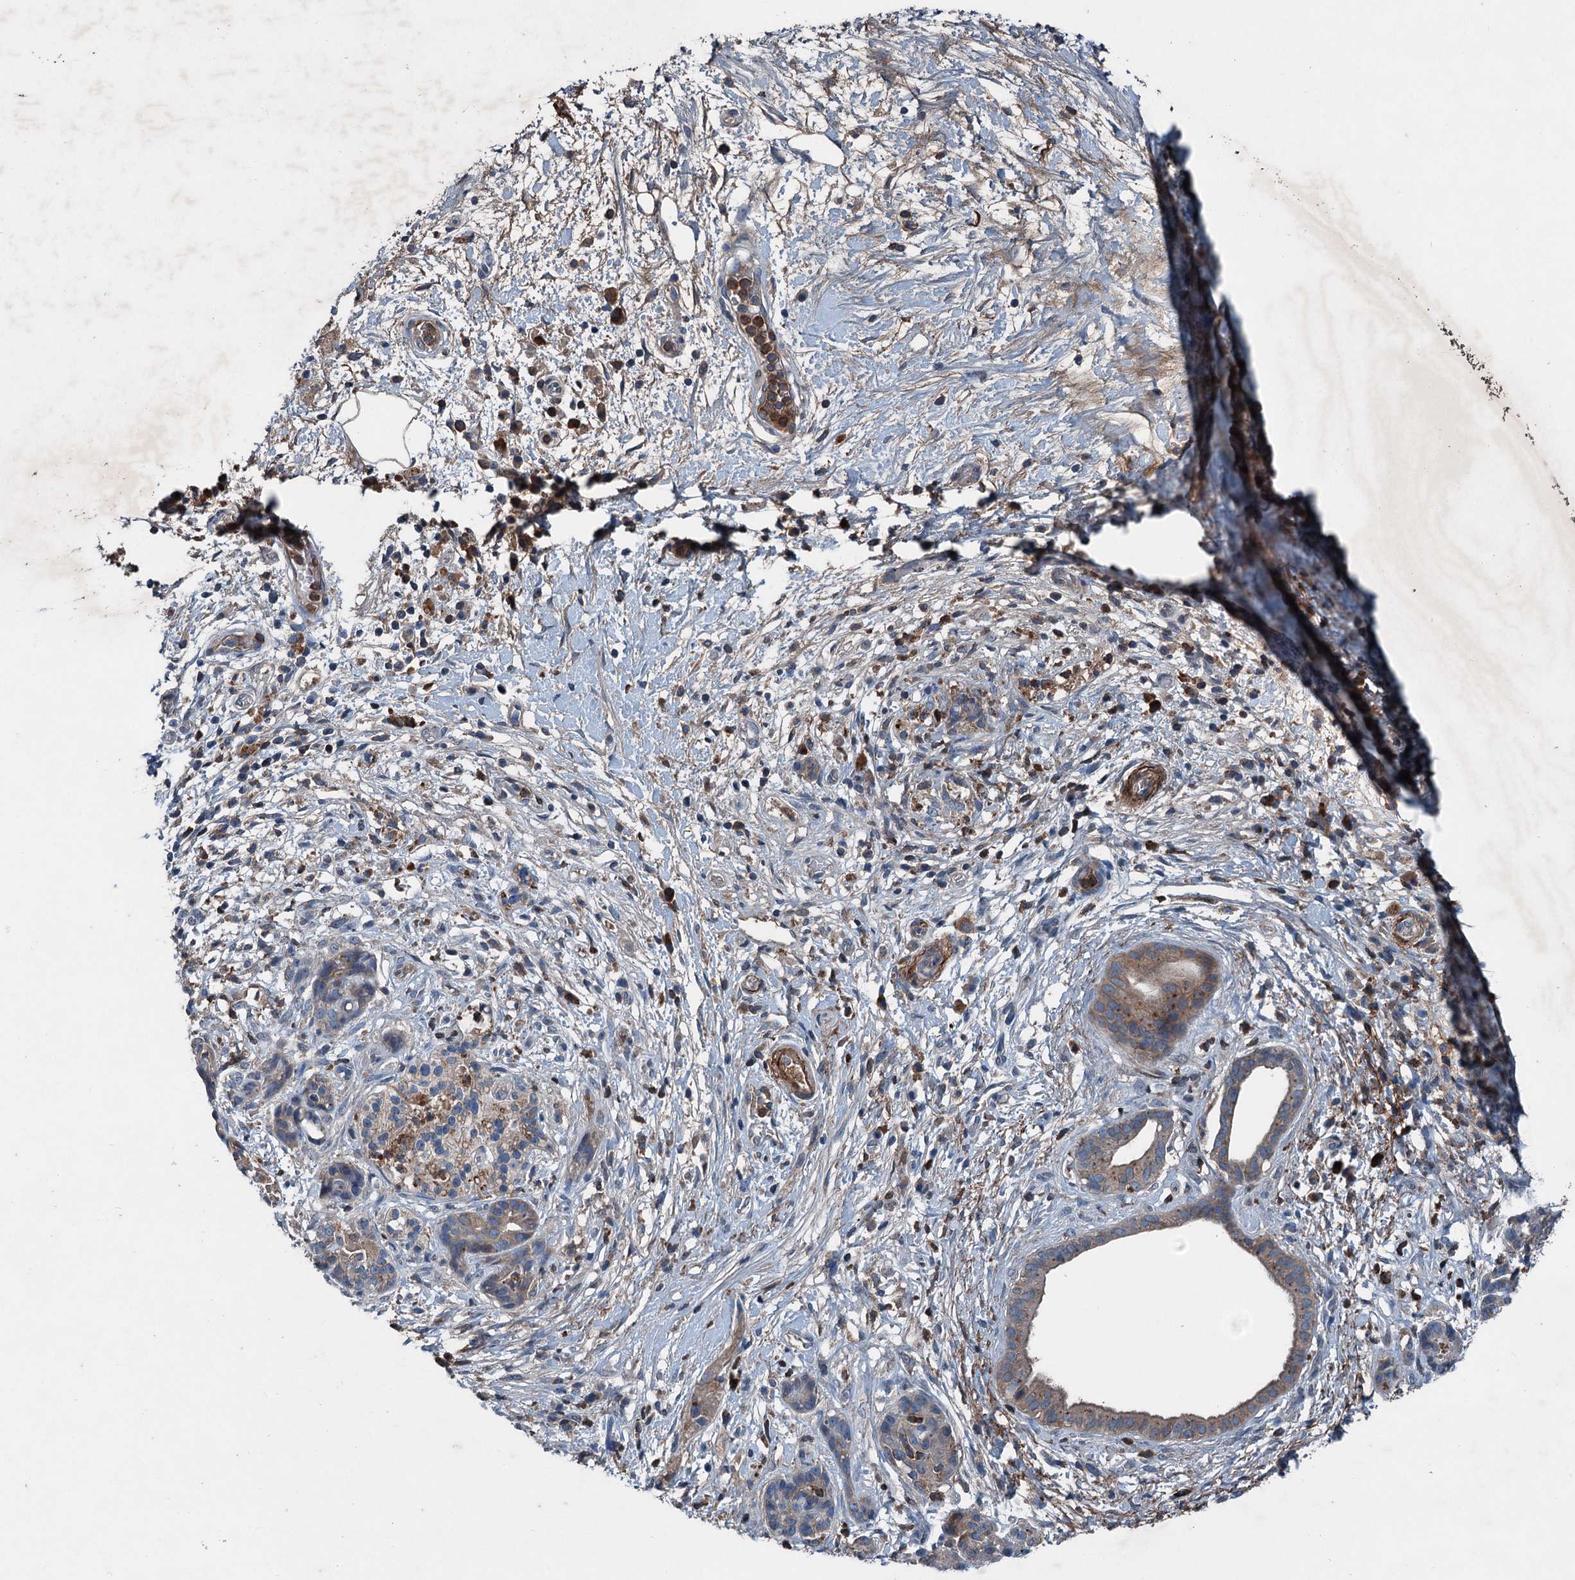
{"staining": {"intensity": "weak", "quantity": "25%-75%", "location": "cytoplasmic/membranous"}, "tissue": "pancreatic cancer", "cell_type": "Tumor cells", "image_type": "cancer", "snomed": [{"axis": "morphology", "description": "Adenocarcinoma, NOS"}, {"axis": "topography", "description": "Pancreas"}], "caption": "Immunohistochemical staining of pancreatic cancer (adenocarcinoma) exhibits weak cytoplasmic/membranous protein positivity in about 25%-75% of tumor cells.", "gene": "PDSS1", "patient": {"sex": "female", "age": 73}}